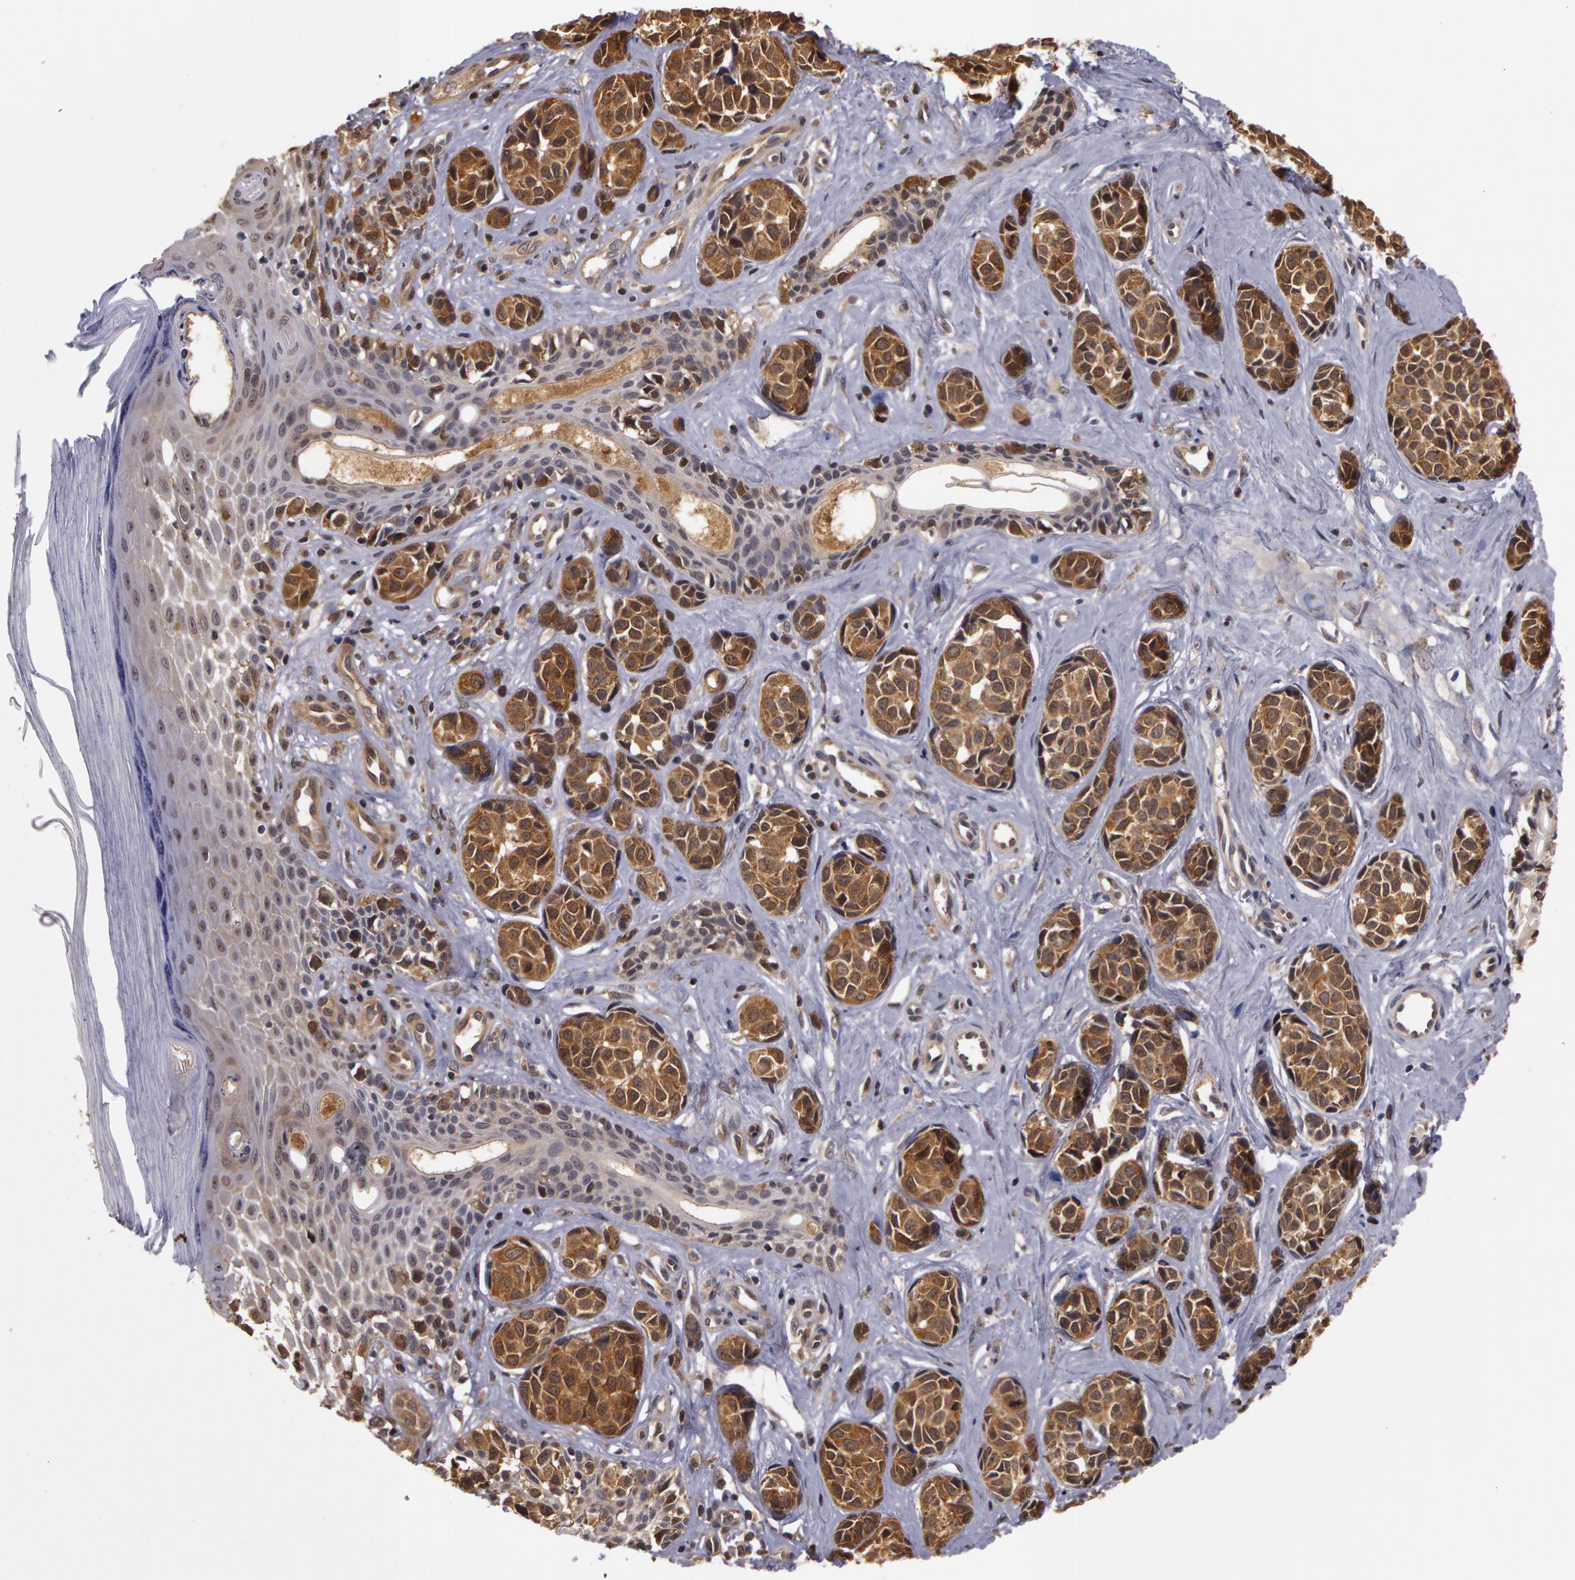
{"staining": {"intensity": "moderate", "quantity": ">75%", "location": "cytoplasmic/membranous"}, "tissue": "melanoma", "cell_type": "Tumor cells", "image_type": "cancer", "snomed": [{"axis": "morphology", "description": "Malignant melanoma, NOS"}, {"axis": "topography", "description": "Skin"}], "caption": "This is an image of immunohistochemistry staining of malignant melanoma, which shows moderate positivity in the cytoplasmic/membranous of tumor cells.", "gene": "AHSA1", "patient": {"sex": "male", "age": 79}}